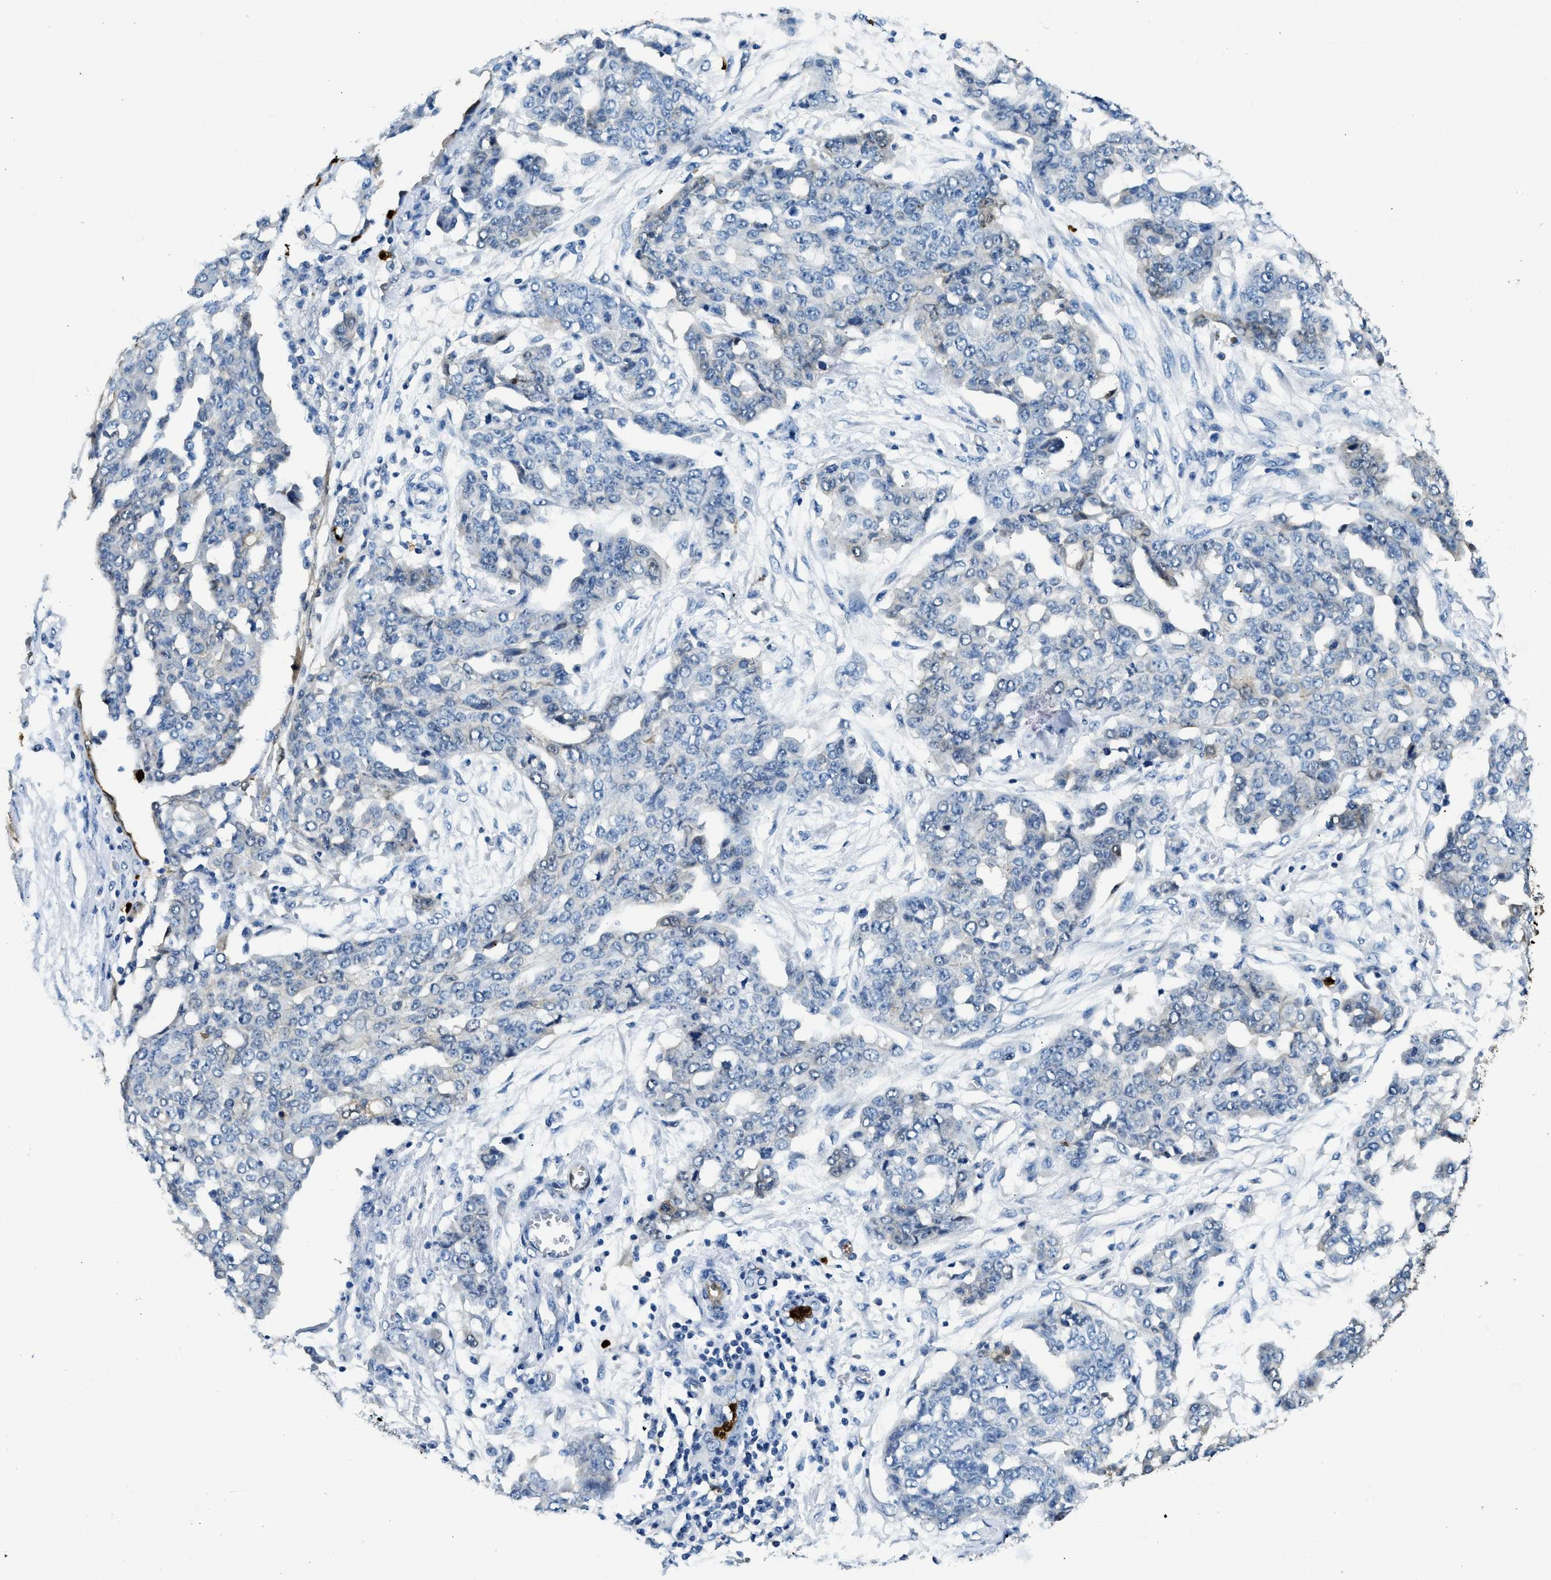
{"staining": {"intensity": "weak", "quantity": "<25%", "location": "cytoplasmic/membranous"}, "tissue": "ovarian cancer", "cell_type": "Tumor cells", "image_type": "cancer", "snomed": [{"axis": "morphology", "description": "Cystadenocarcinoma, serous, NOS"}, {"axis": "topography", "description": "Soft tissue"}, {"axis": "topography", "description": "Ovary"}], "caption": "An IHC photomicrograph of serous cystadenocarcinoma (ovarian) is shown. There is no staining in tumor cells of serous cystadenocarcinoma (ovarian). (Immunohistochemistry, brightfield microscopy, high magnification).", "gene": "ANXA3", "patient": {"sex": "female", "age": 57}}